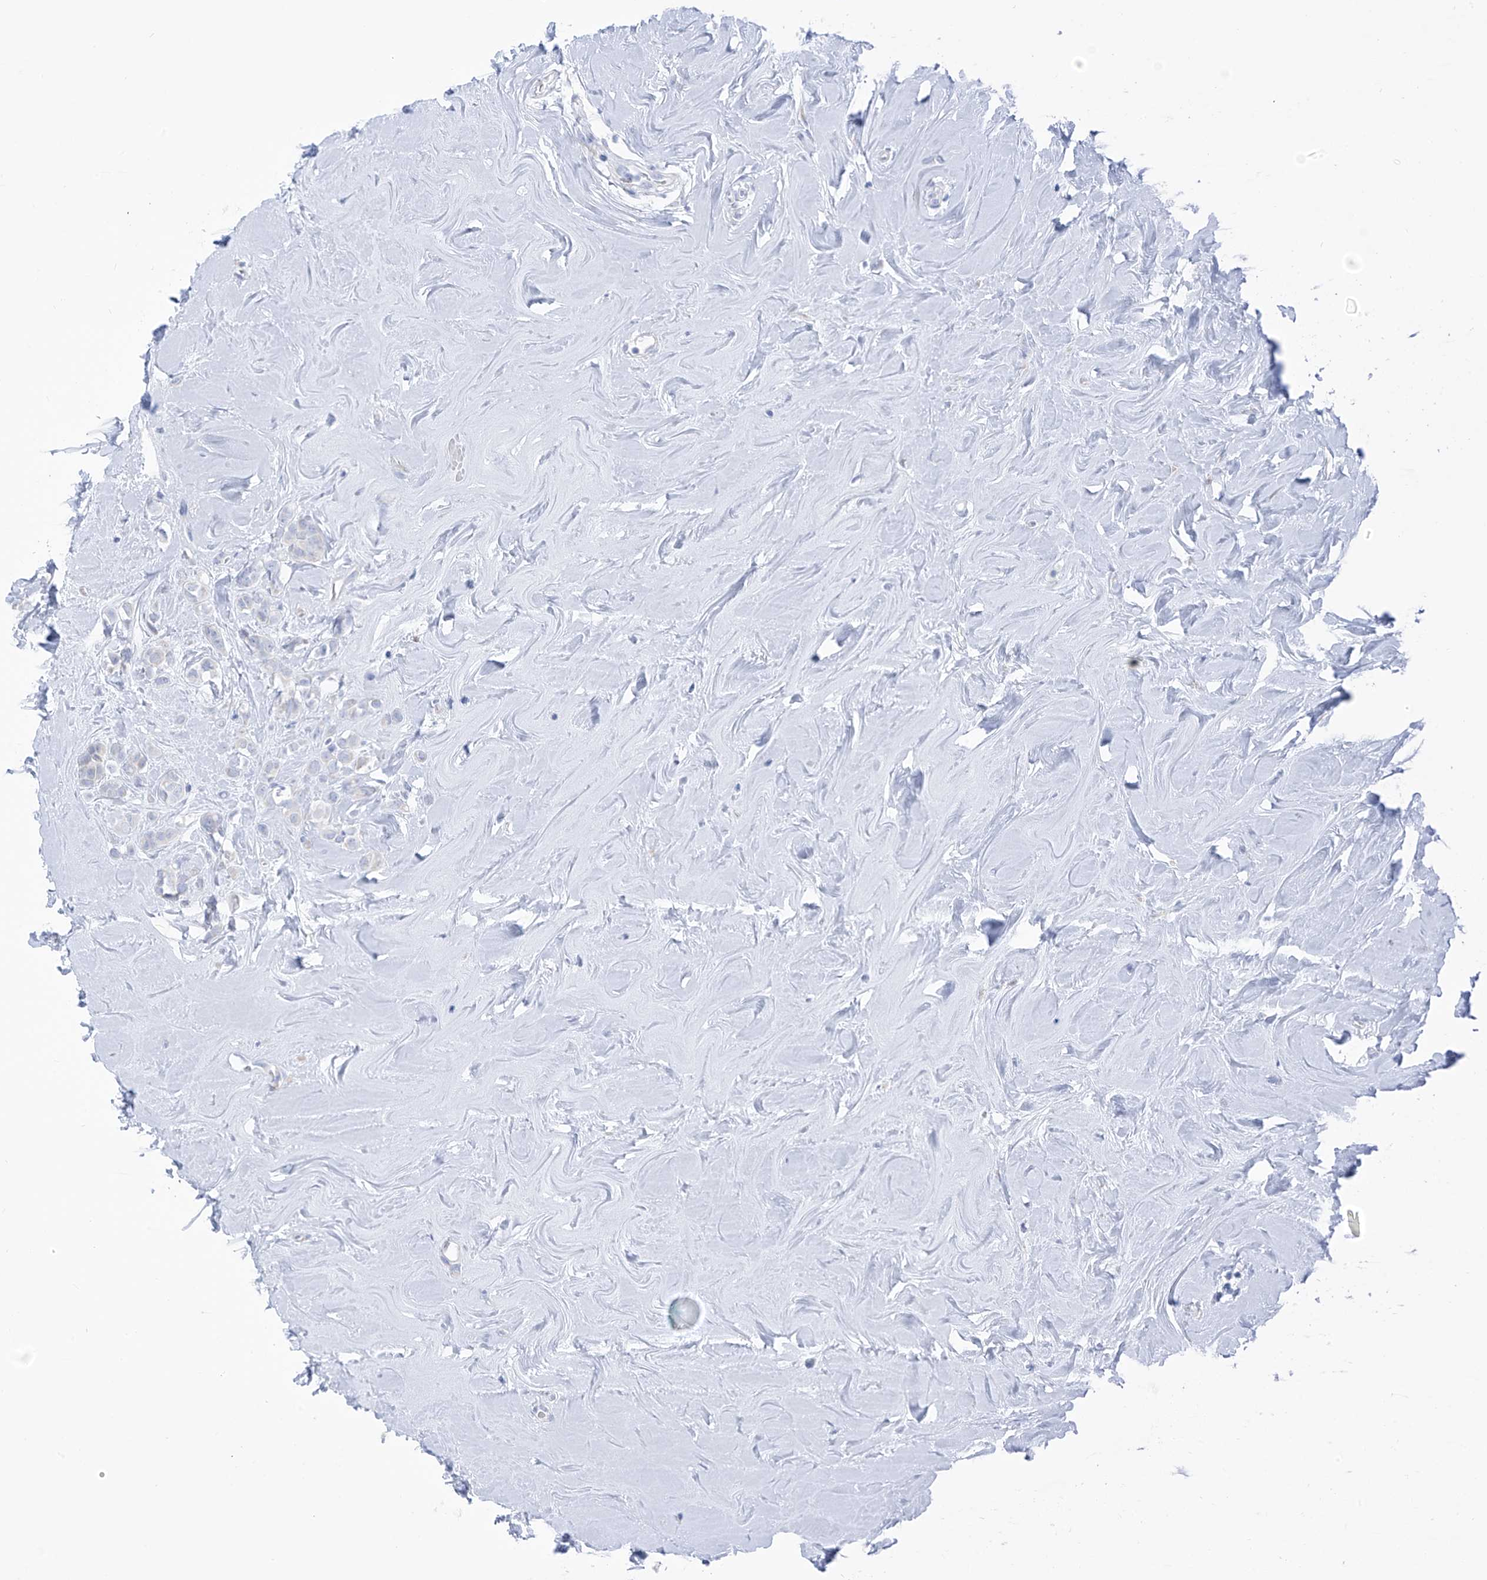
{"staining": {"intensity": "negative", "quantity": "none", "location": "none"}, "tissue": "breast cancer", "cell_type": "Tumor cells", "image_type": "cancer", "snomed": [{"axis": "morphology", "description": "Lobular carcinoma"}, {"axis": "topography", "description": "Breast"}], "caption": "High power microscopy photomicrograph of an IHC micrograph of breast cancer, revealing no significant positivity in tumor cells.", "gene": "RCN2", "patient": {"sex": "female", "age": 47}}